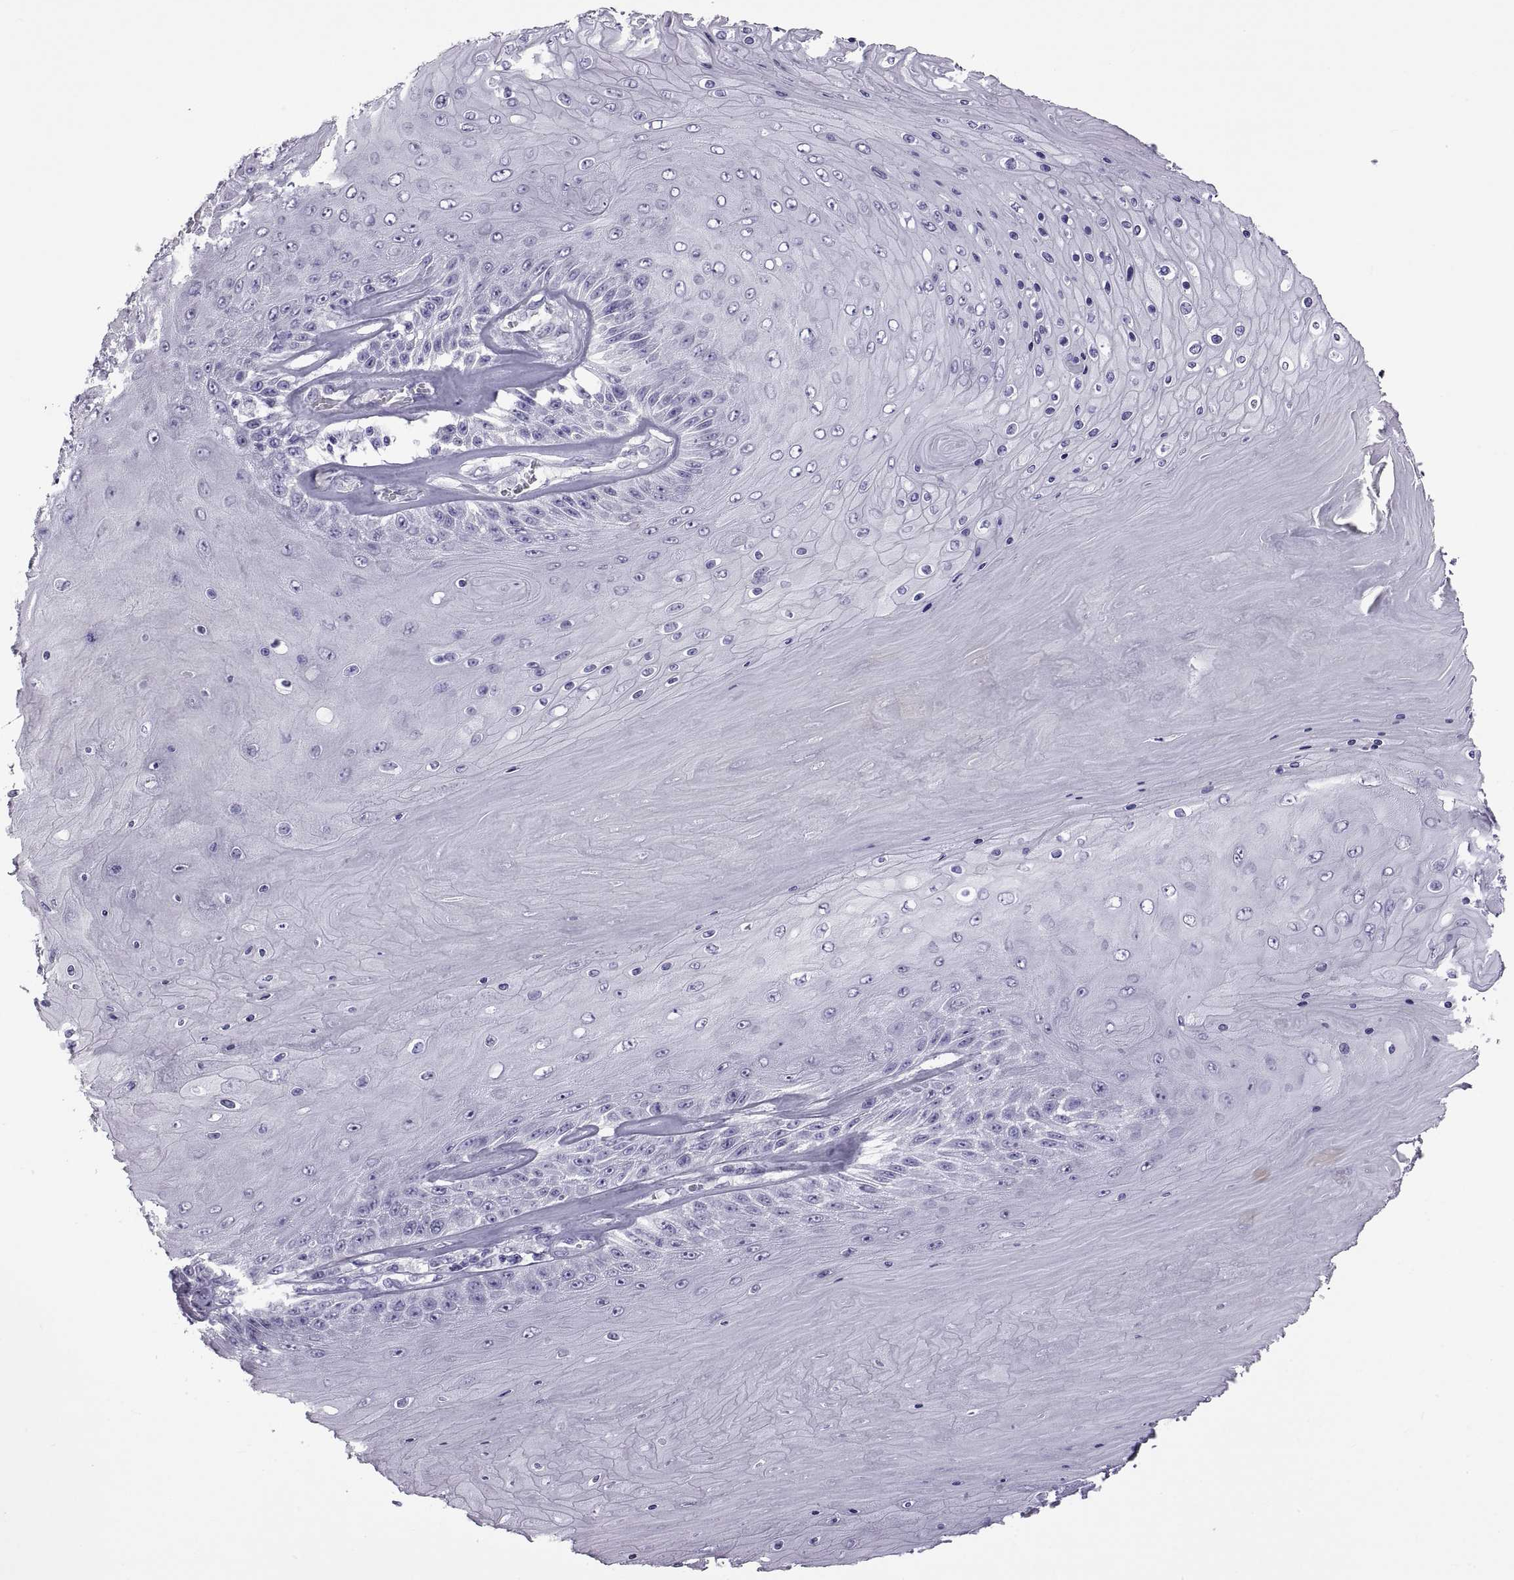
{"staining": {"intensity": "negative", "quantity": "none", "location": "none"}, "tissue": "skin cancer", "cell_type": "Tumor cells", "image_type": "cancer", "snomed": [{"axis": "morphology", "description": "Squamous cell carcinoma, NOS"}, {"axis": "topography", "description": "Skin"}], "caption": "Squamous cell carcinoma (skin) was stained to show a protein in brown. There is no significant expression in tumor cells.", "gene": "RDM1", "patient": {"sex": "male", "age": 62}}